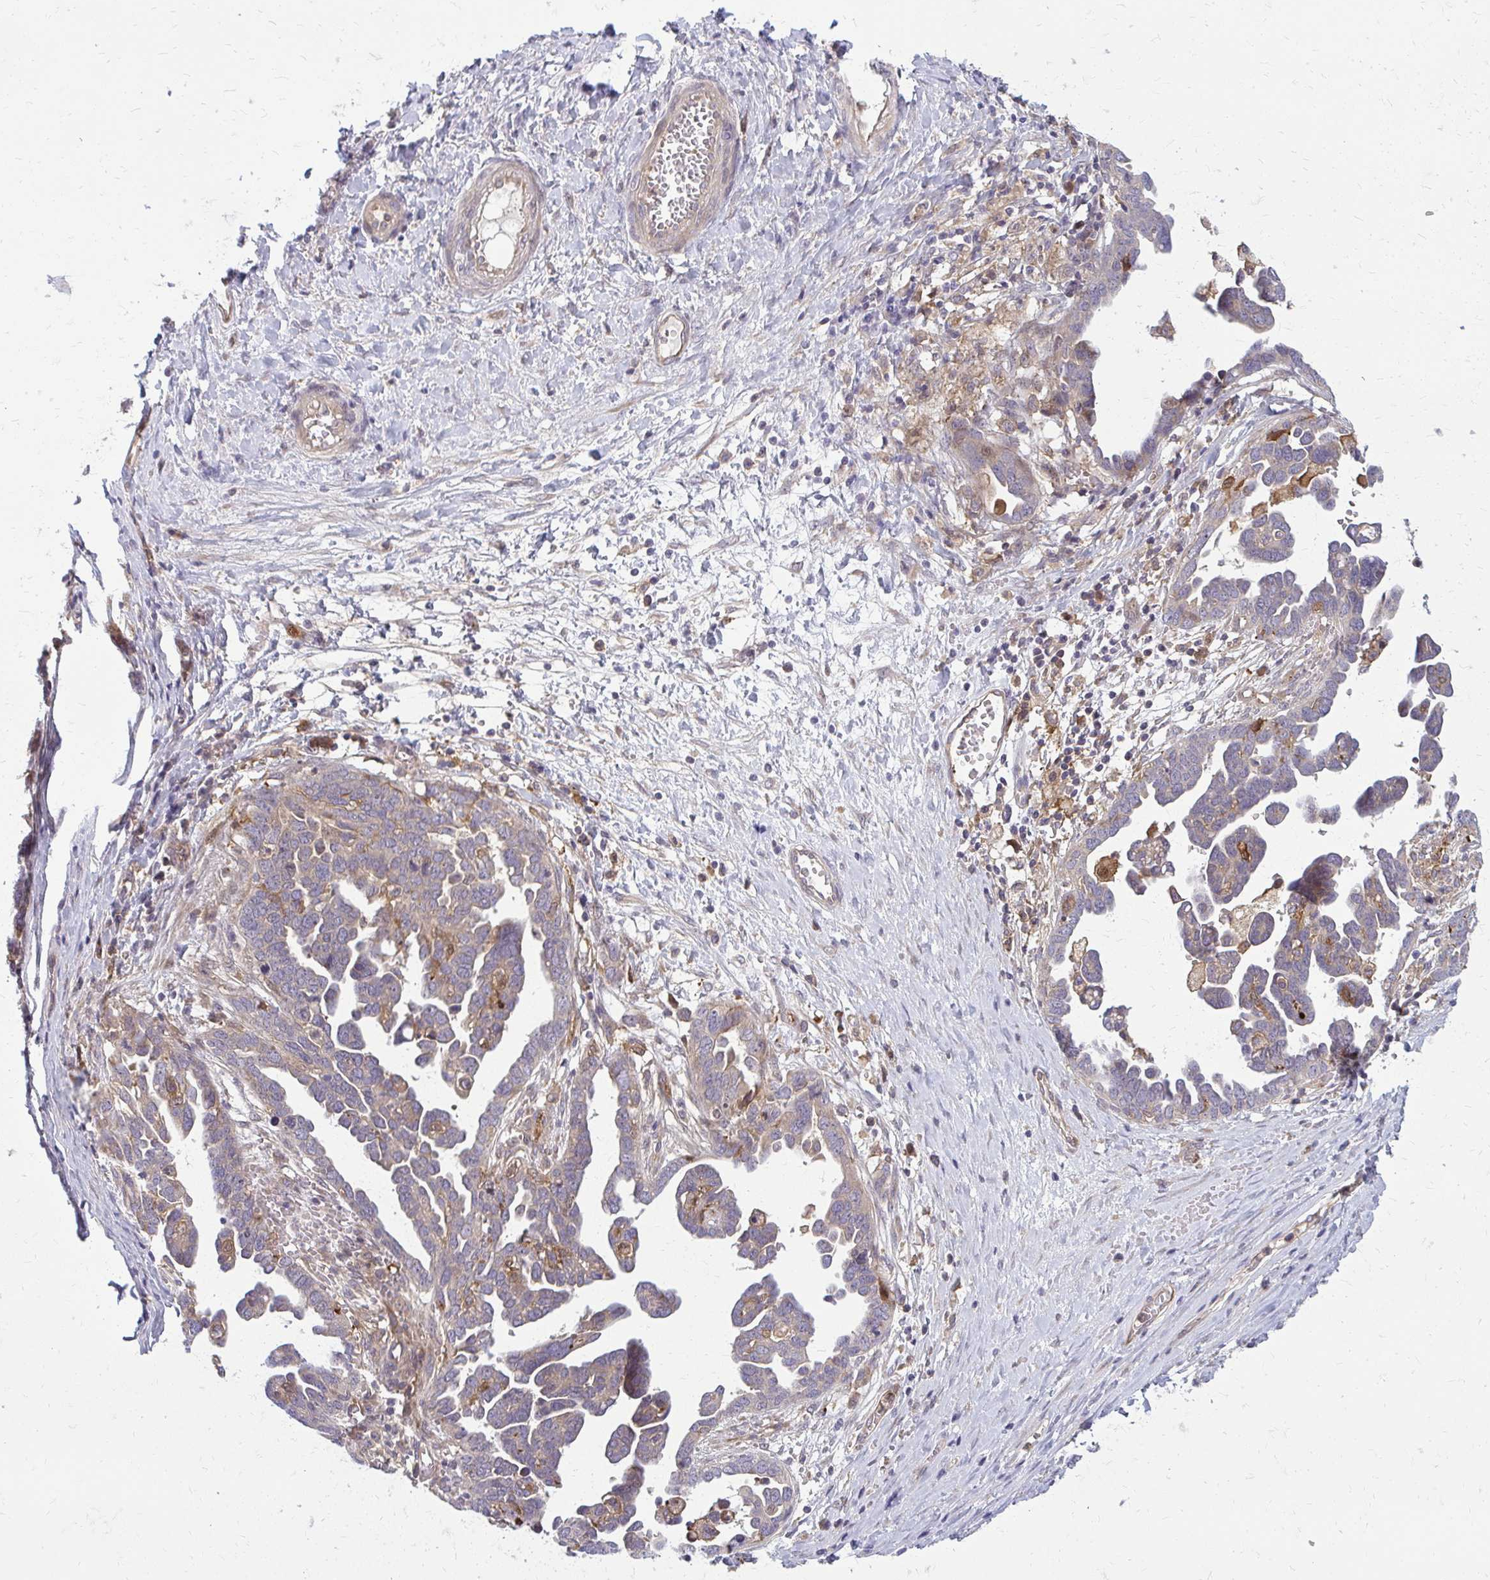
{"staining": {"intensity": "weak", "quantity": "<25%", "location": "cytoplasmic/membranous"}, "tissue": "ovarian cancer", "cell_type": "Tumor cells", "image_type": "cancer", "snomed": [{"axis": "morphology", "description": "Cystadenocarcinoma, serous, NOS"}, {"axis": "topography", "description": "Ovary"}], "caption": "Tumor cells are negative for brown protein staining in ovarian serous cystadenocarcinoma.", "gene": "OXNAD1", "patient": {"sex": "female", "age": 54}}